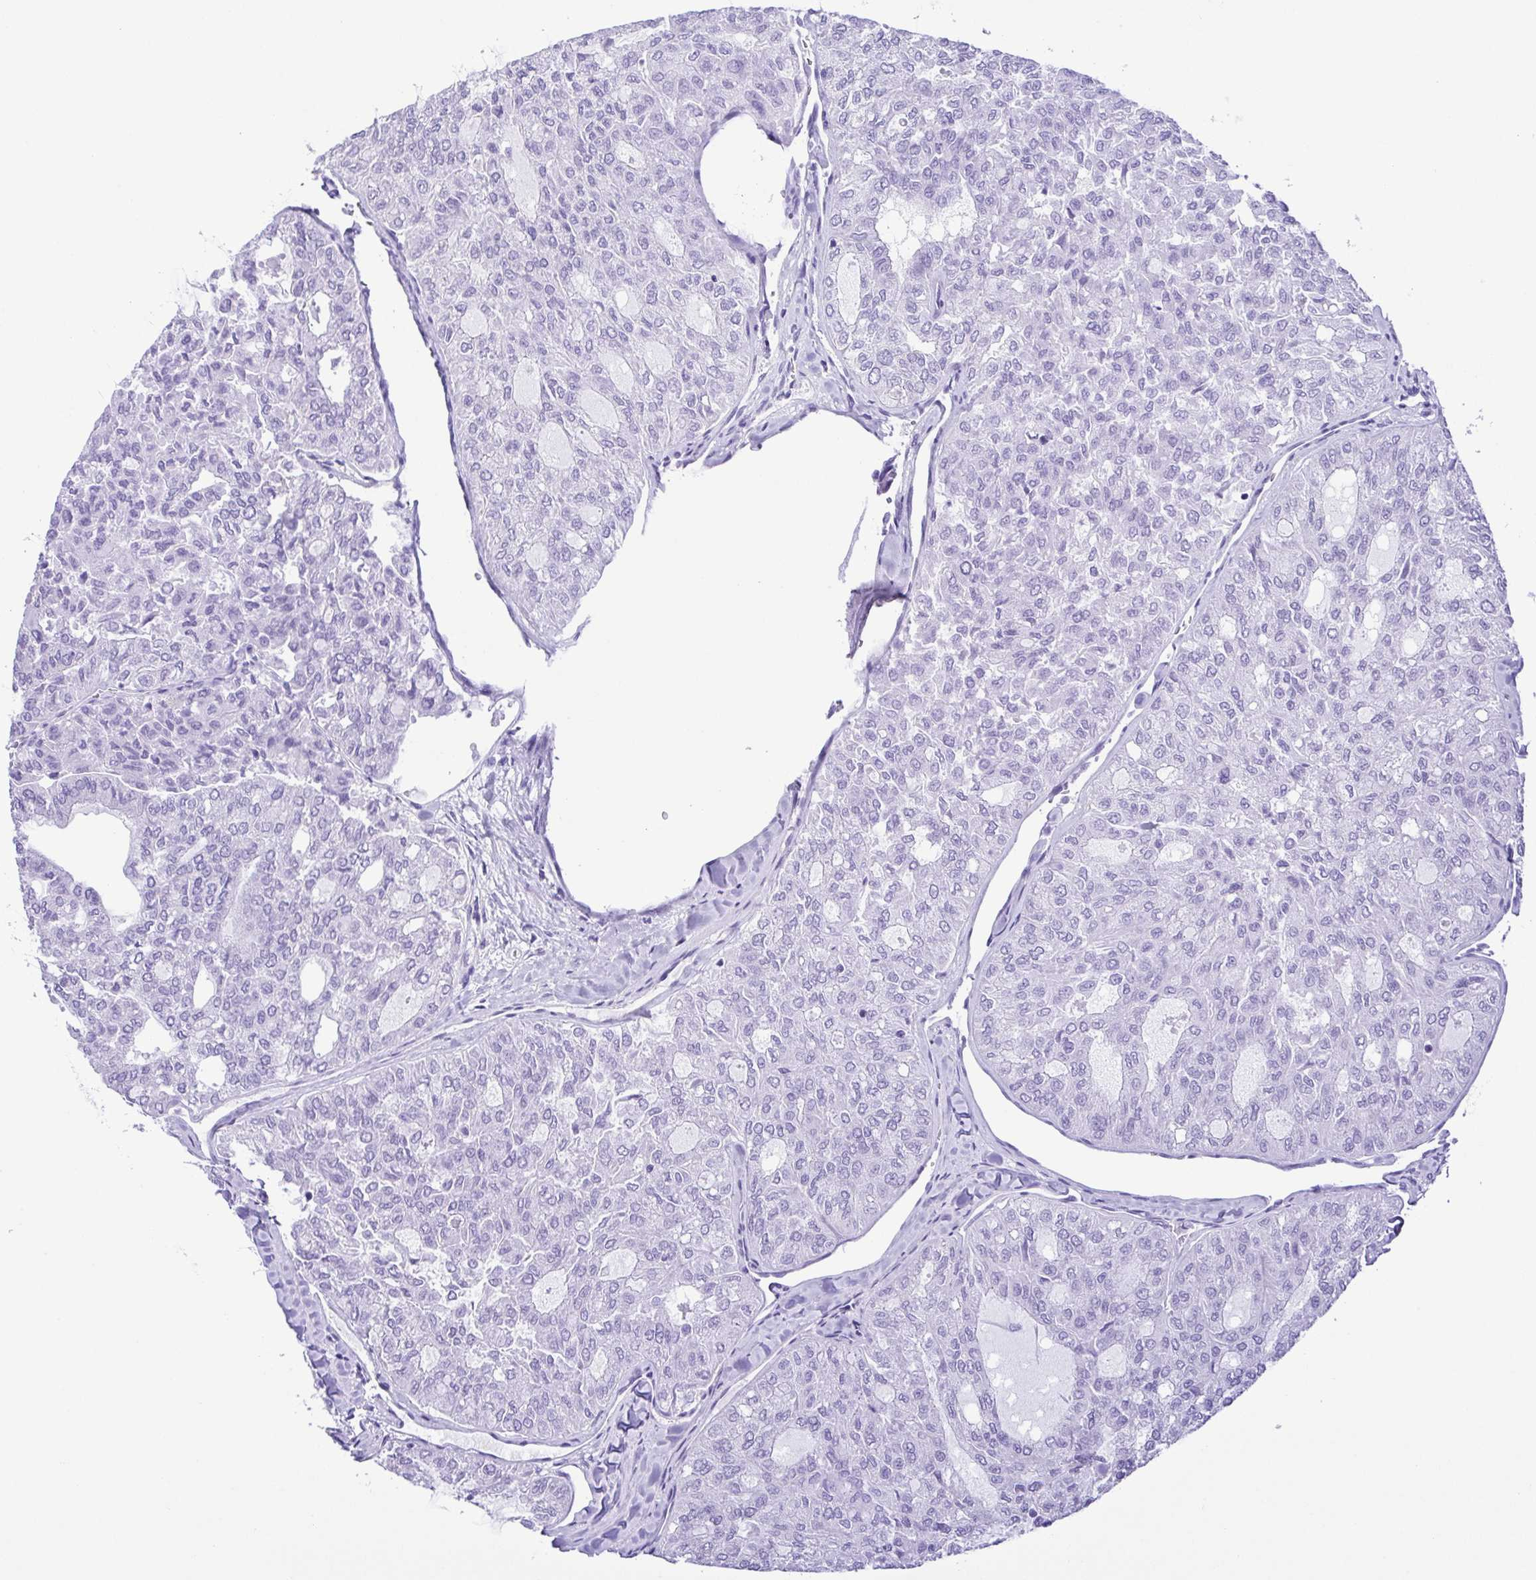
{"staining": {"intensity": "negative", "quantity": "none", "location": "none"}, "tissue": "thyroid cancer", "cell_type": "Tumor cells", "image_type": "cancer", "snomed": [{"axis": "morphology", "description": "Follicular adenoma carcinoma, NOS"}, {"axis": "topography", "description": "Thyroid gland"}], "caption": "Thyroid follicular adenoma carcinoma was stained to show a protein in brown. There is no significant positivity in tumor cells.", "gene": "PAK3", "patient": {"sex": "male", "age": 75}}